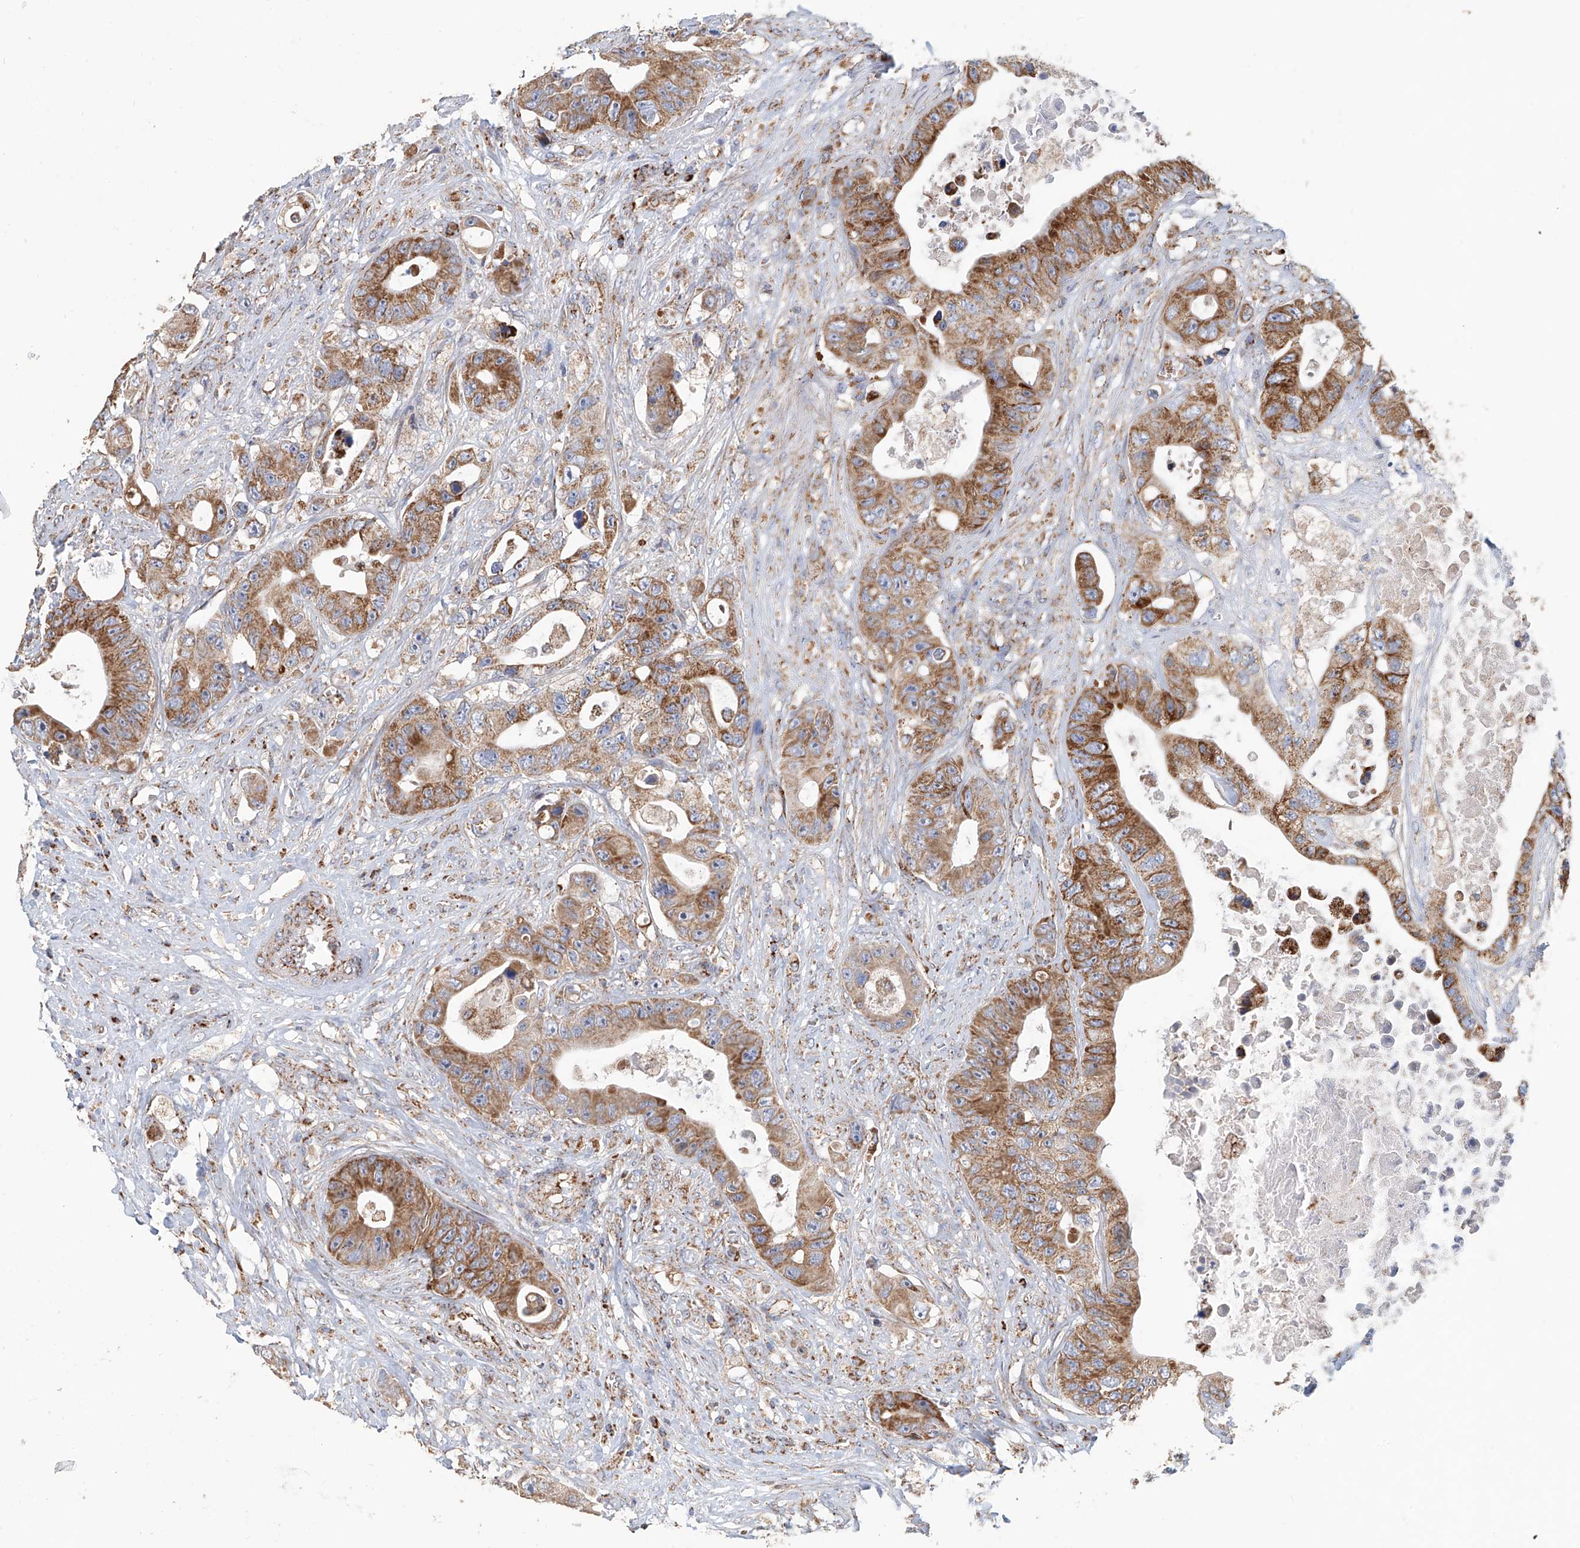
{"staining": {"intensity": "moderate", "quantity": ">75%", "location": "cytoplasmic/membranous"}, "tissue": "colorectal cancer", "cell_type": "Tumor cells", "image_type": "cancer", "snomed": [{"axis": "morphology", "description": "Adenocarcinoma, NOS"}, {"axis": "topography", "description": "Colon"}], "caption": "Colorectal adenocarcinoma stained for a protein displays moderate cytoplasmic/membranous positivity in tumor cells. The staining was performed using DAB to visualize the protein expression in brown, while the nuclei were stained in blue with hematoxylin (Magnification: 20x).", "gene": "MCL1", "patient": {"sex": "female", "age": 46}}